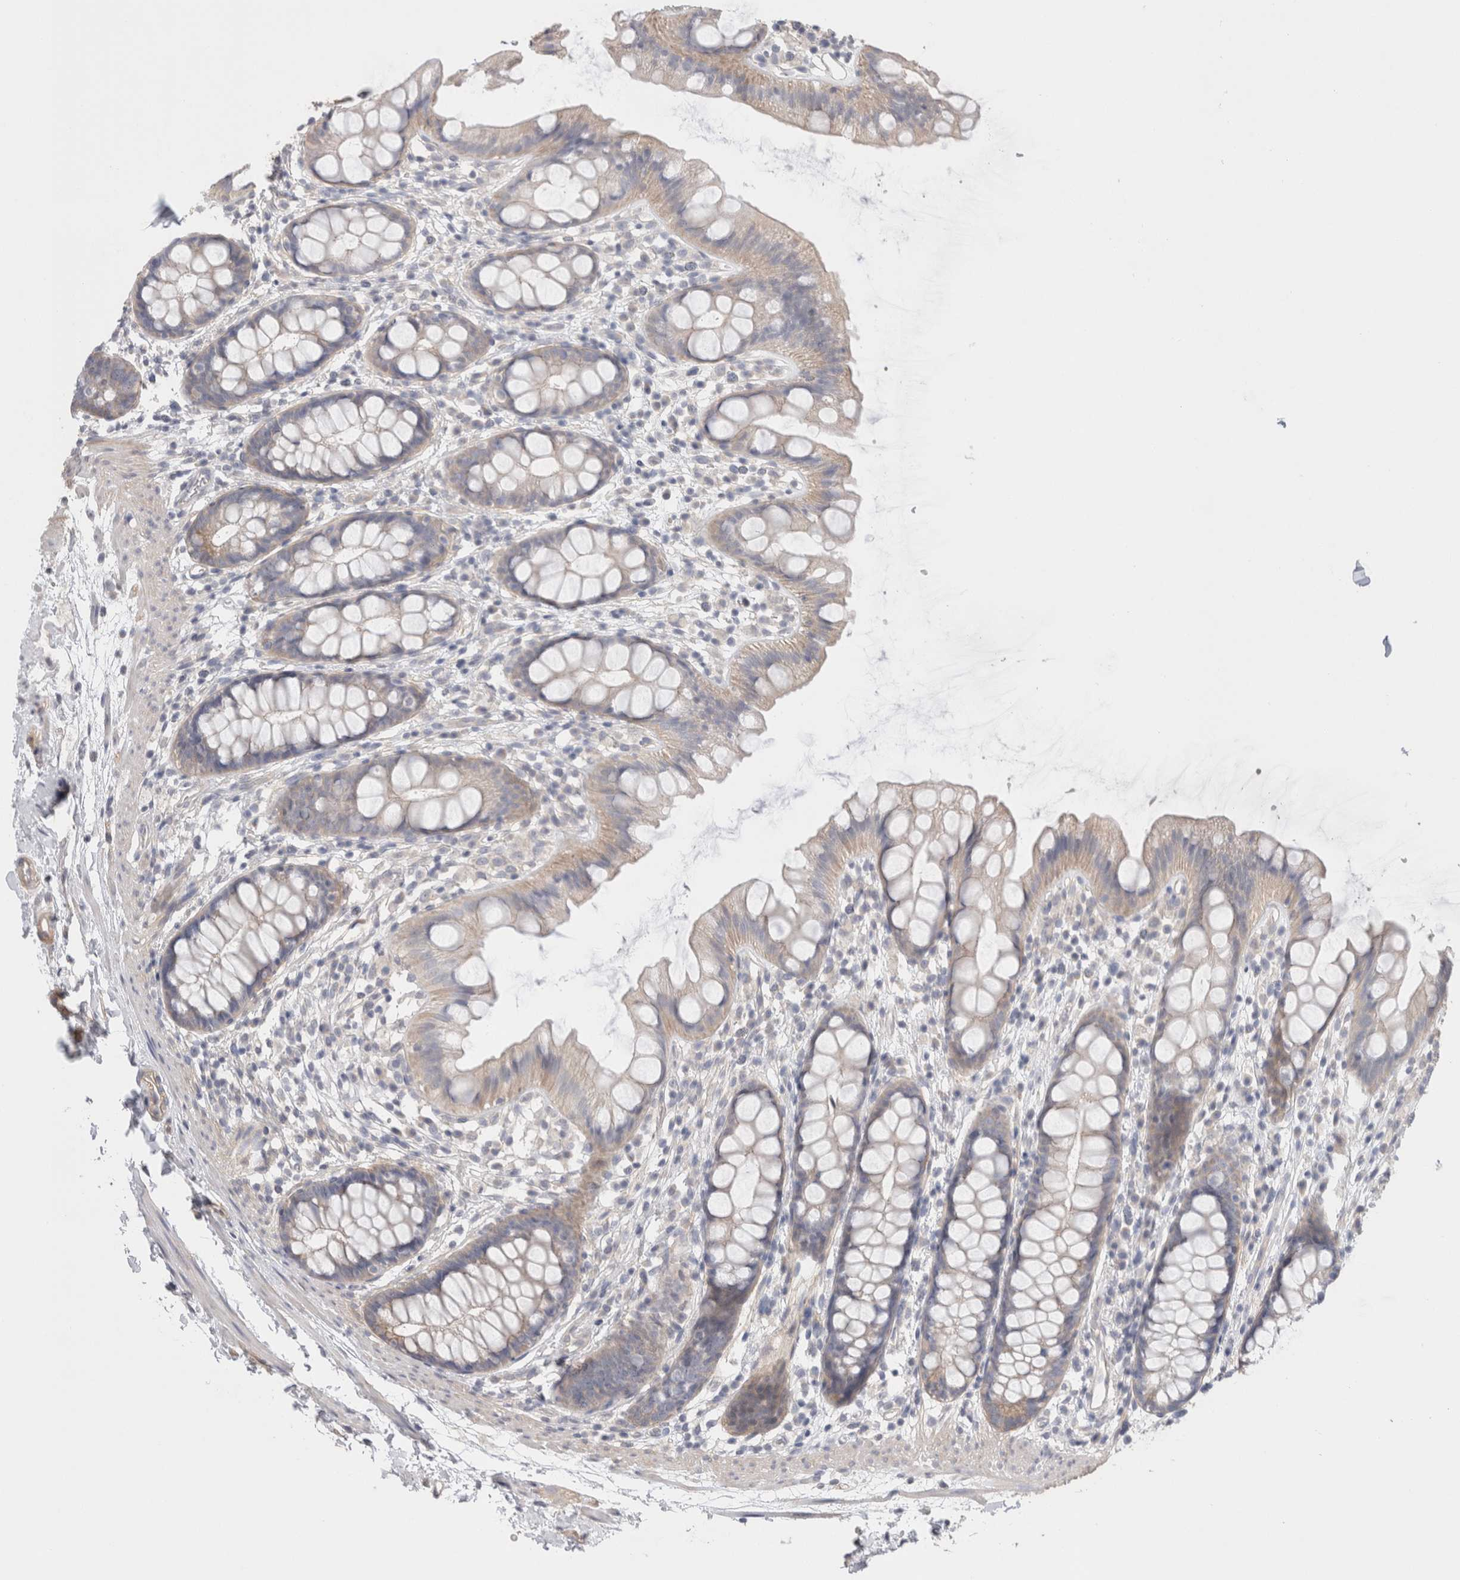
{"staining": {"intensity": "negative", "quantity": "none", "location": "none"}, "tissue": "rectum", "cell_type": "Glandular cells", "image_type": "normal", "snomed": [{"axis": "morphology", "description": "Normal tissue, NOS"}, {"axis": "topography", "description": "Rectum"}], "caption": "DAB (3,3'-diaminobenzidine) immunohistochemical staining of unremarkable human rectum shows no significant expression in glandular cells.", "gene": "DMD", "patient": {"sex": "female", "age": 65}}